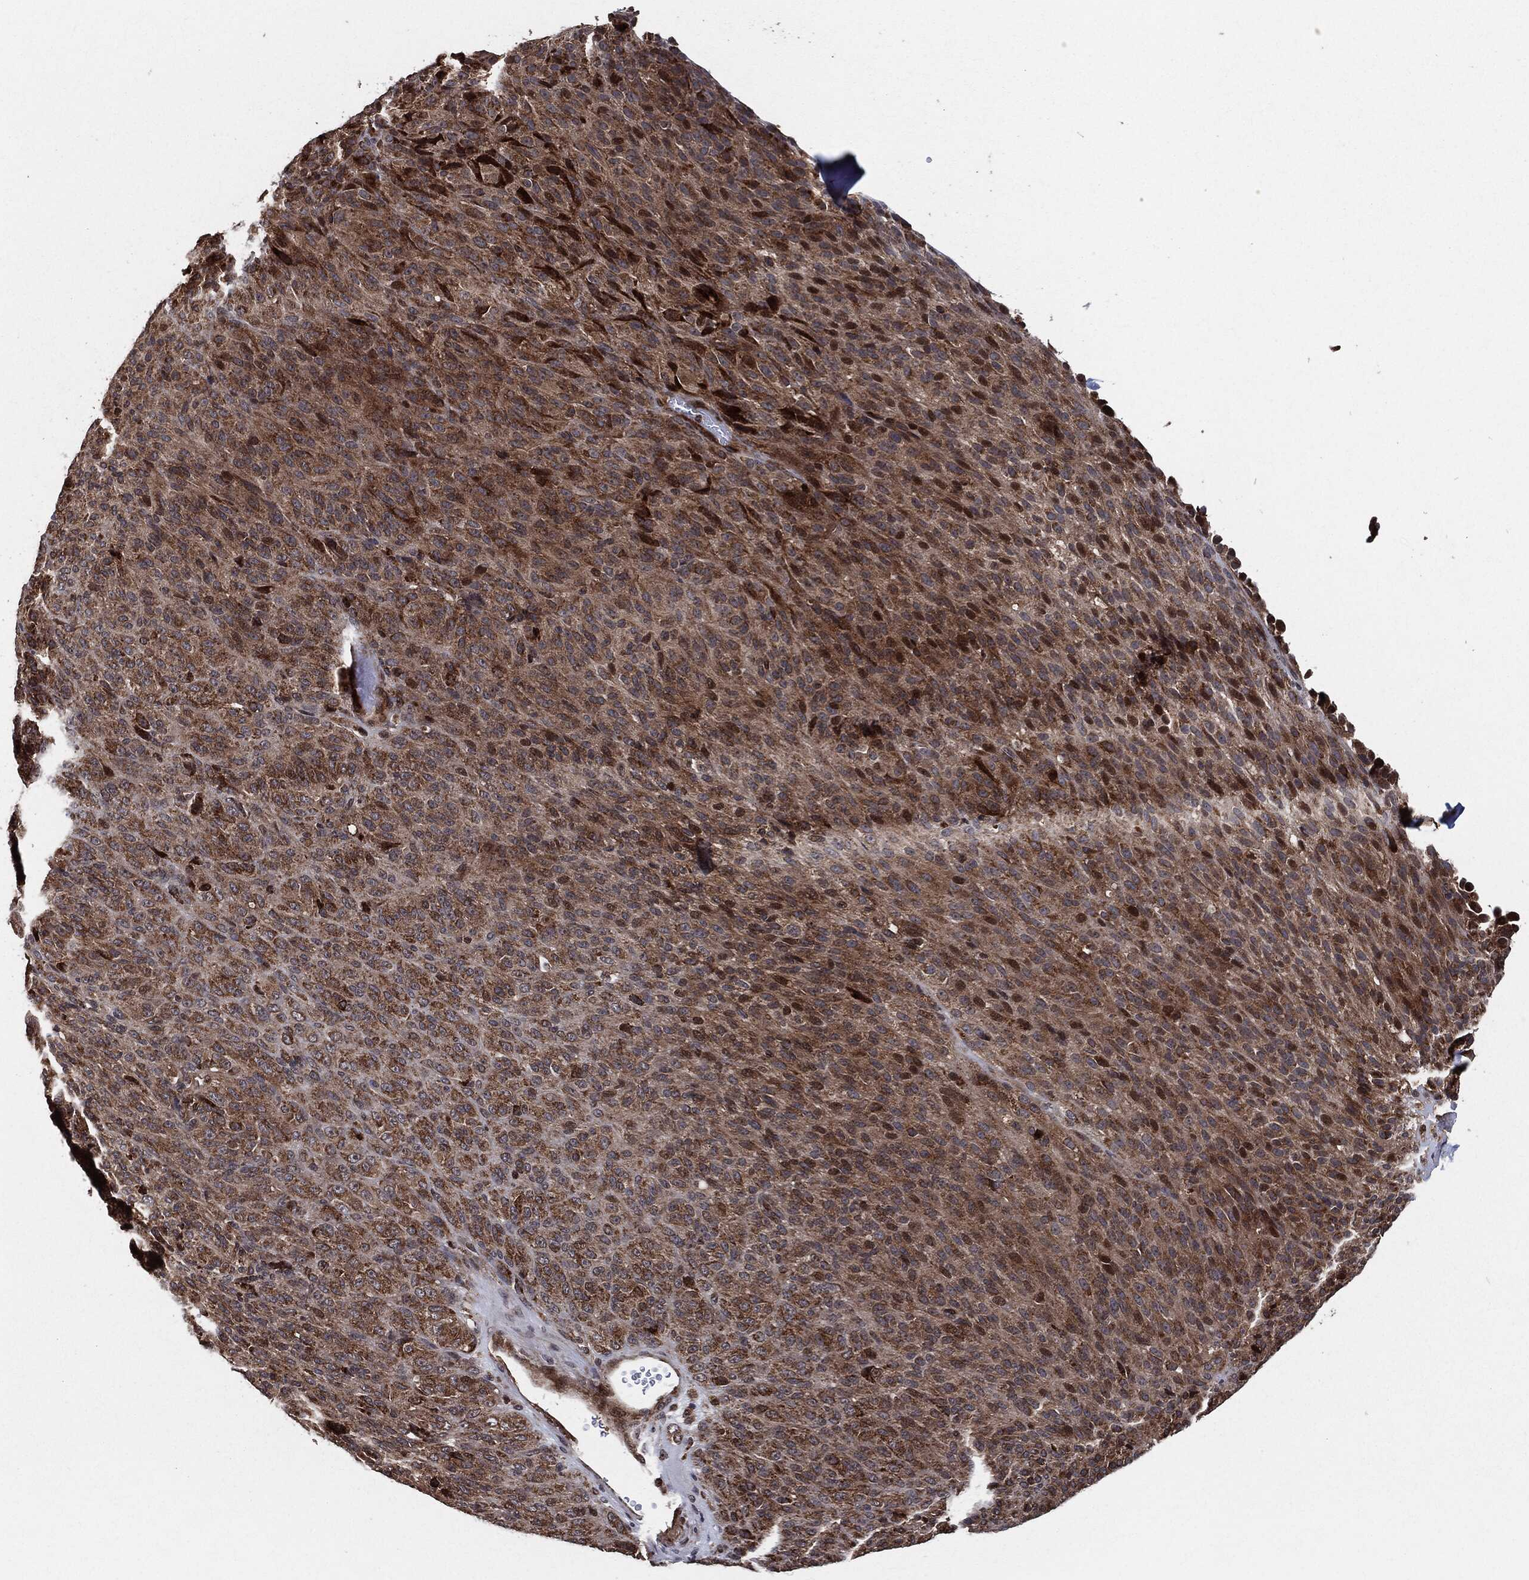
{"staining": {"intensity": "strong", "quantity": ">75%", "location": "cytoplasmic/membranous"}, "tissue": "melanoma", "cell_type": "Tumor cells", "image_type": "cancer", "snomed": [{"axis": "morphology", "description": "Malignant melanoma, Metastatic site"}, {"axis": "topography", "description": "Brain"}], "caption": "Immunohistochemistry of human melanoma shows high levels of strong cytoplasmic/membranous staining in about >75% of tumor cells. Immunohistochemistry stains the protein of interest in brown and the nuclei are stained blue.", "gene": "BCAR1", "patient": {"sex": "female", "age": 56}}